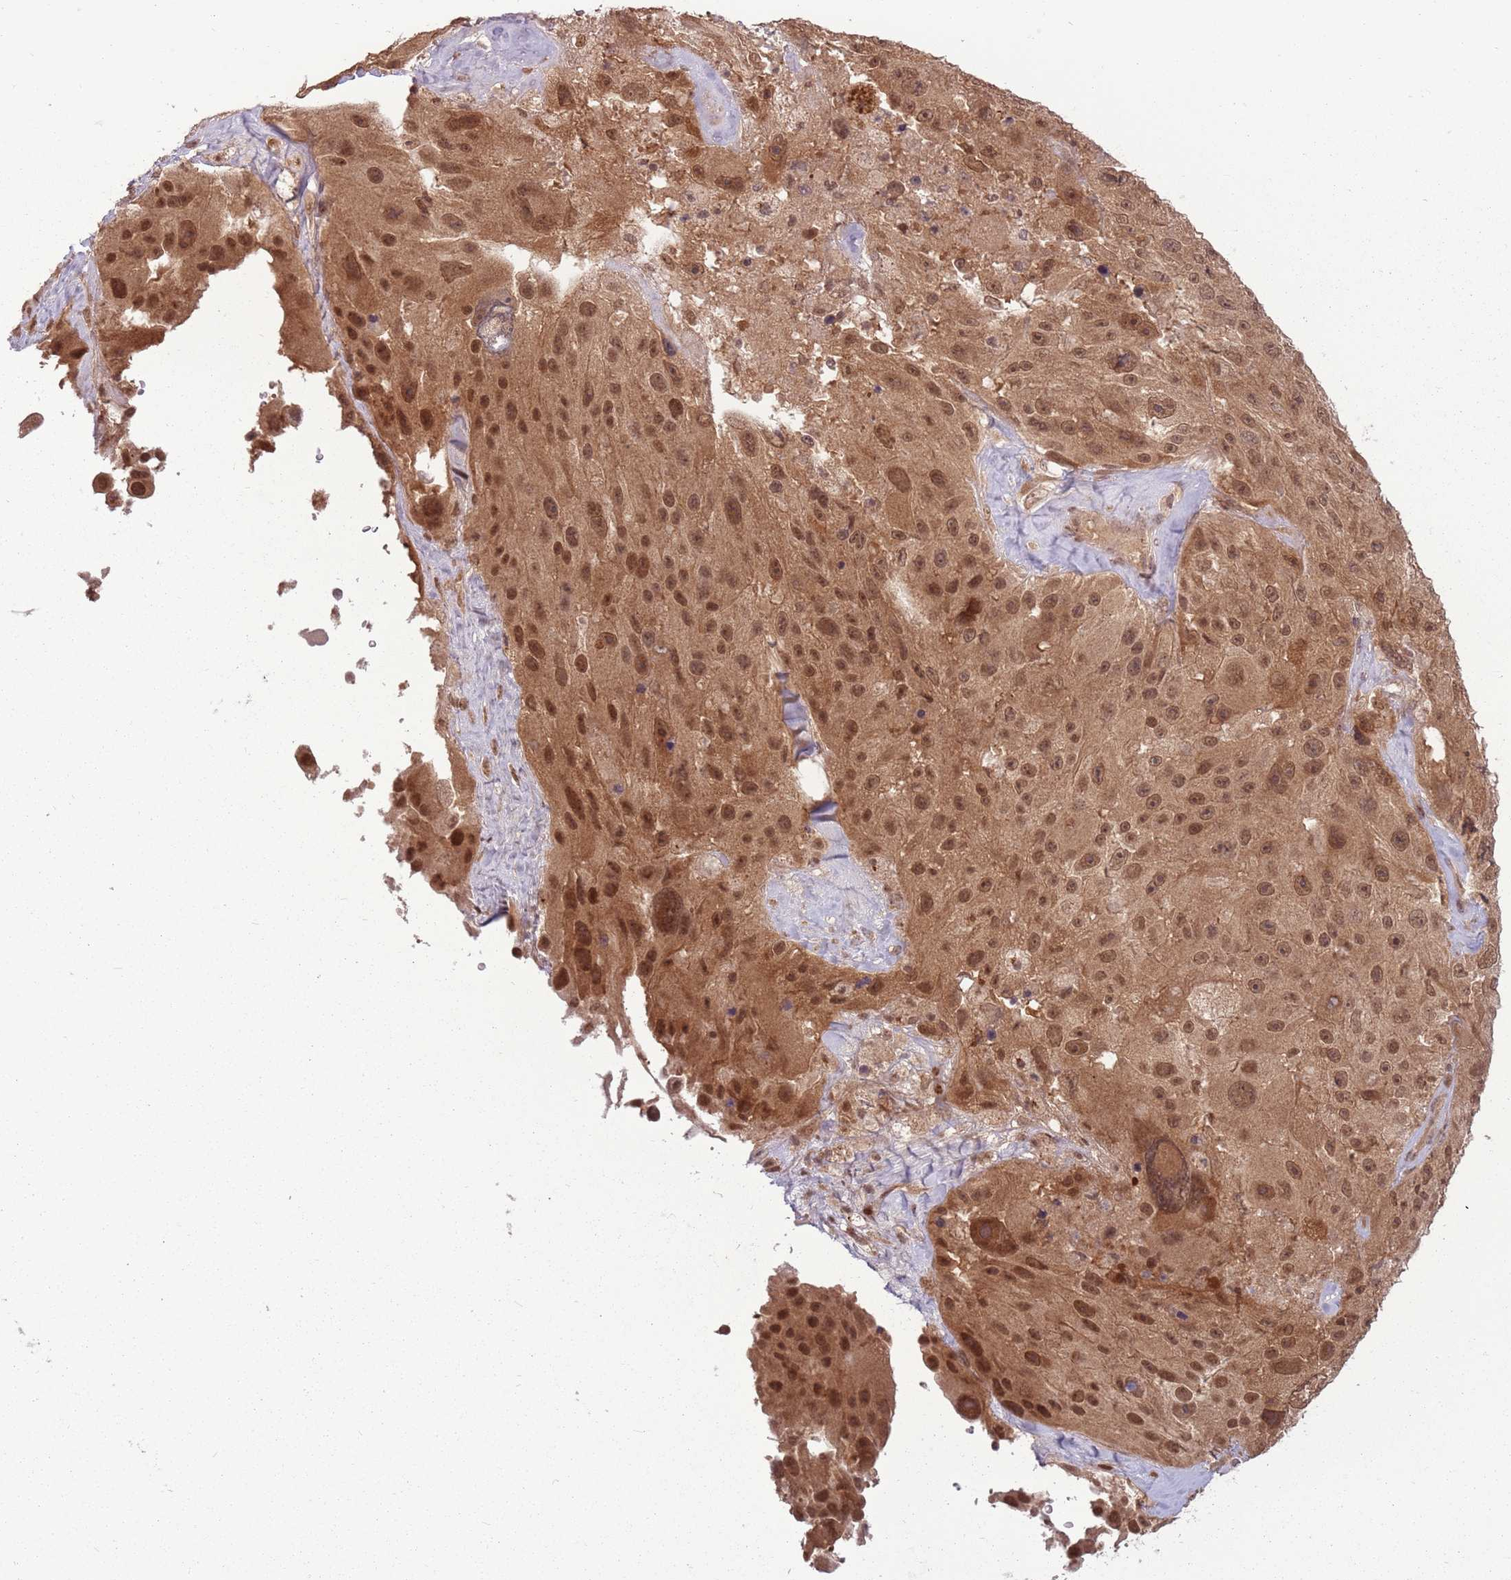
{"staining": {"intensity": "moderate", "quantity": ">75%", "location": "cytoplasmic/membranous,nuclear"}, "tissue": "melanoma", "cell_type": "Tumor cells", "image_type": "cancer", "snomed": [{"axis": "morphology", "description": "Malignant melanoma, Metastatic site"}, {"axis": "topography", "description": "Lymph node"}], "caption": "Moderate cytoplasmic/membranous and nuclear expression is identified in about >75% of tumor cells in melanoma.", "gene": "ADAMTS3", "patient": {"sex": "male", "age": 62}}